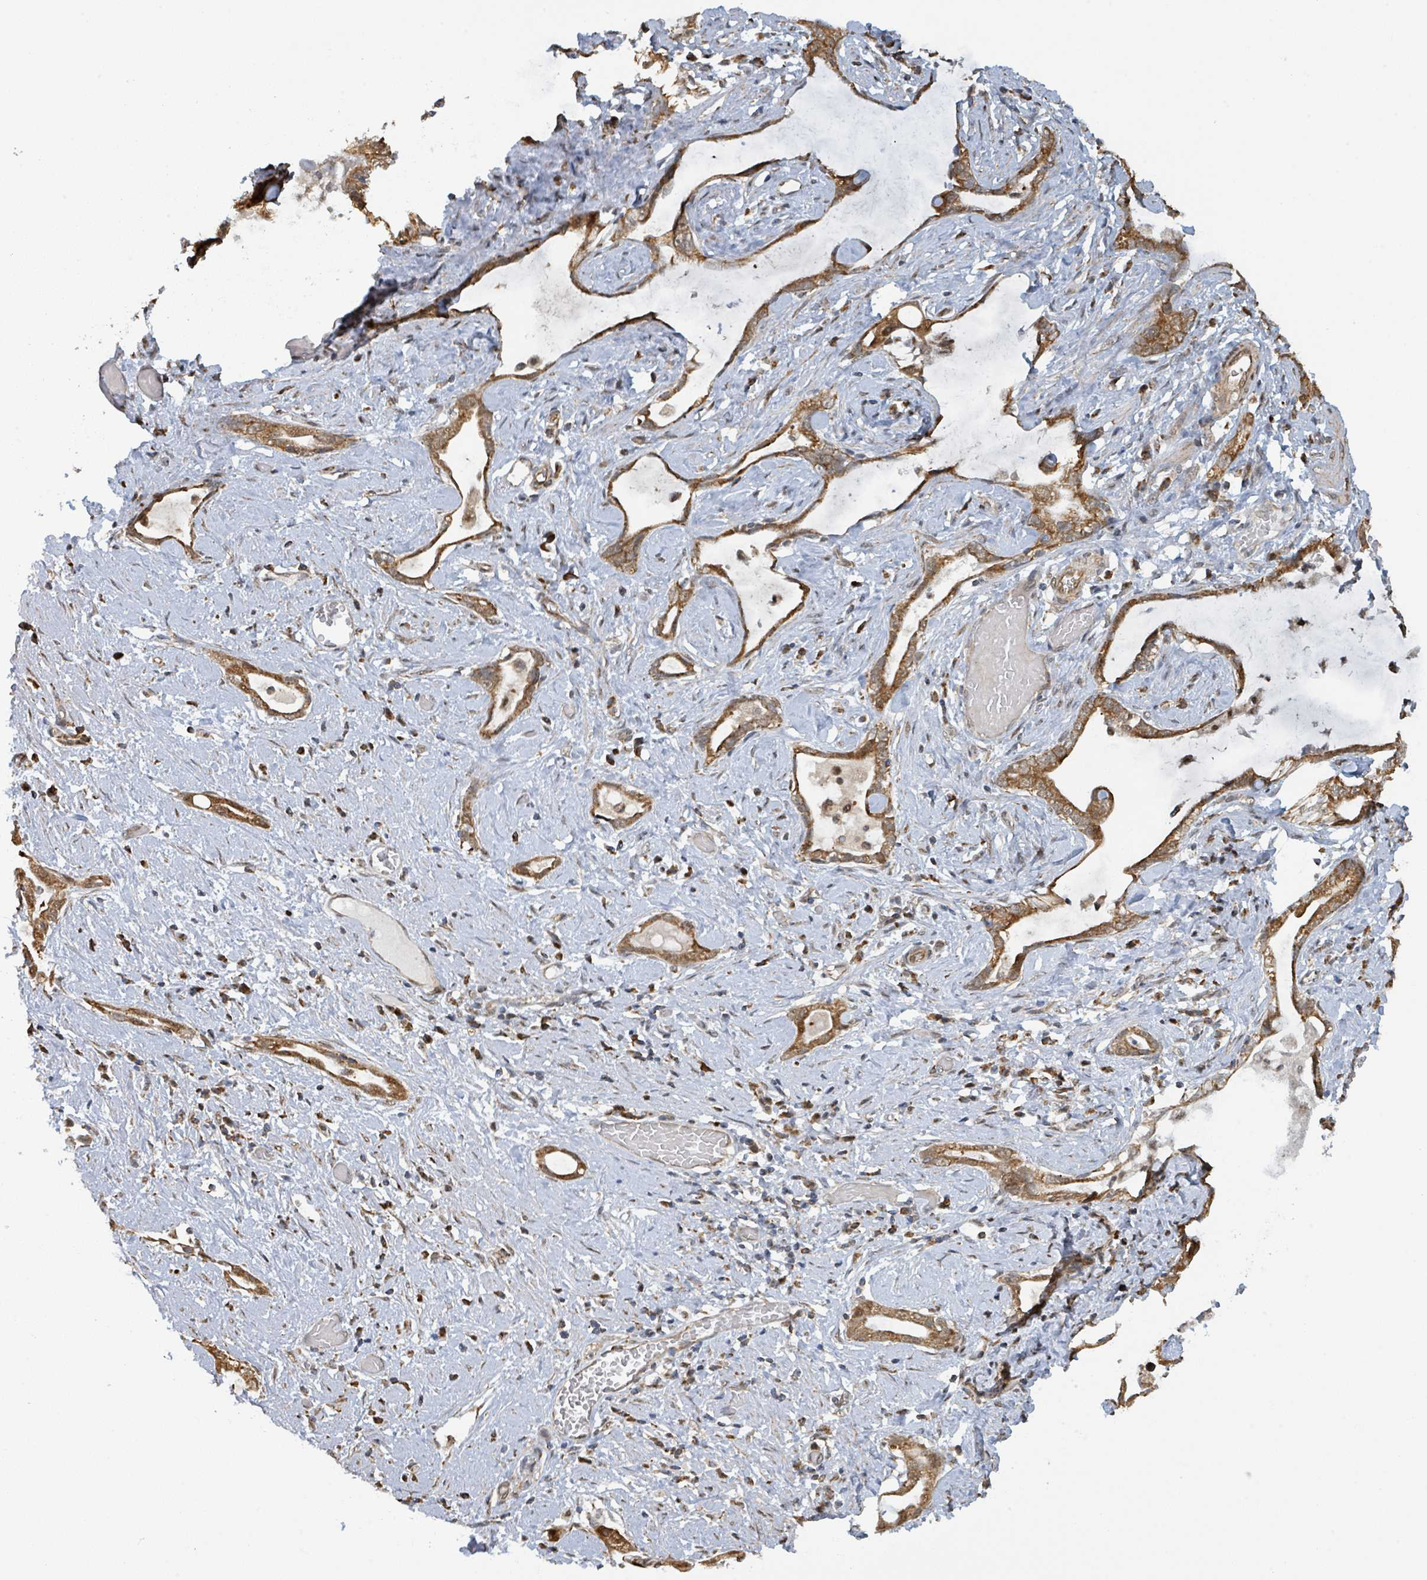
{"staining": {"intensity": "moderate", "quantity": ">75%", "location": "cytoplasmic/membranous"}, "tissue": "stomach cancer", "cell_type": "Tumor cells", "image_type": "cancer", "snomed": [{"axis": "morphology", "description": "Adenocarcinoma, NOS"}, {"axis": "topography", "description": "Stomach"}], "caption": "Stomach cancer was stained to show a protein in brown. There is medium levels of moderate cytoplasmic/membranous staining in about >75% of tumor cells. (DAB IHC, brown staining for protein, blue staining for nuclei).", "gene": "PSMB7", "patient": {"sex": "male", "age": 55}}